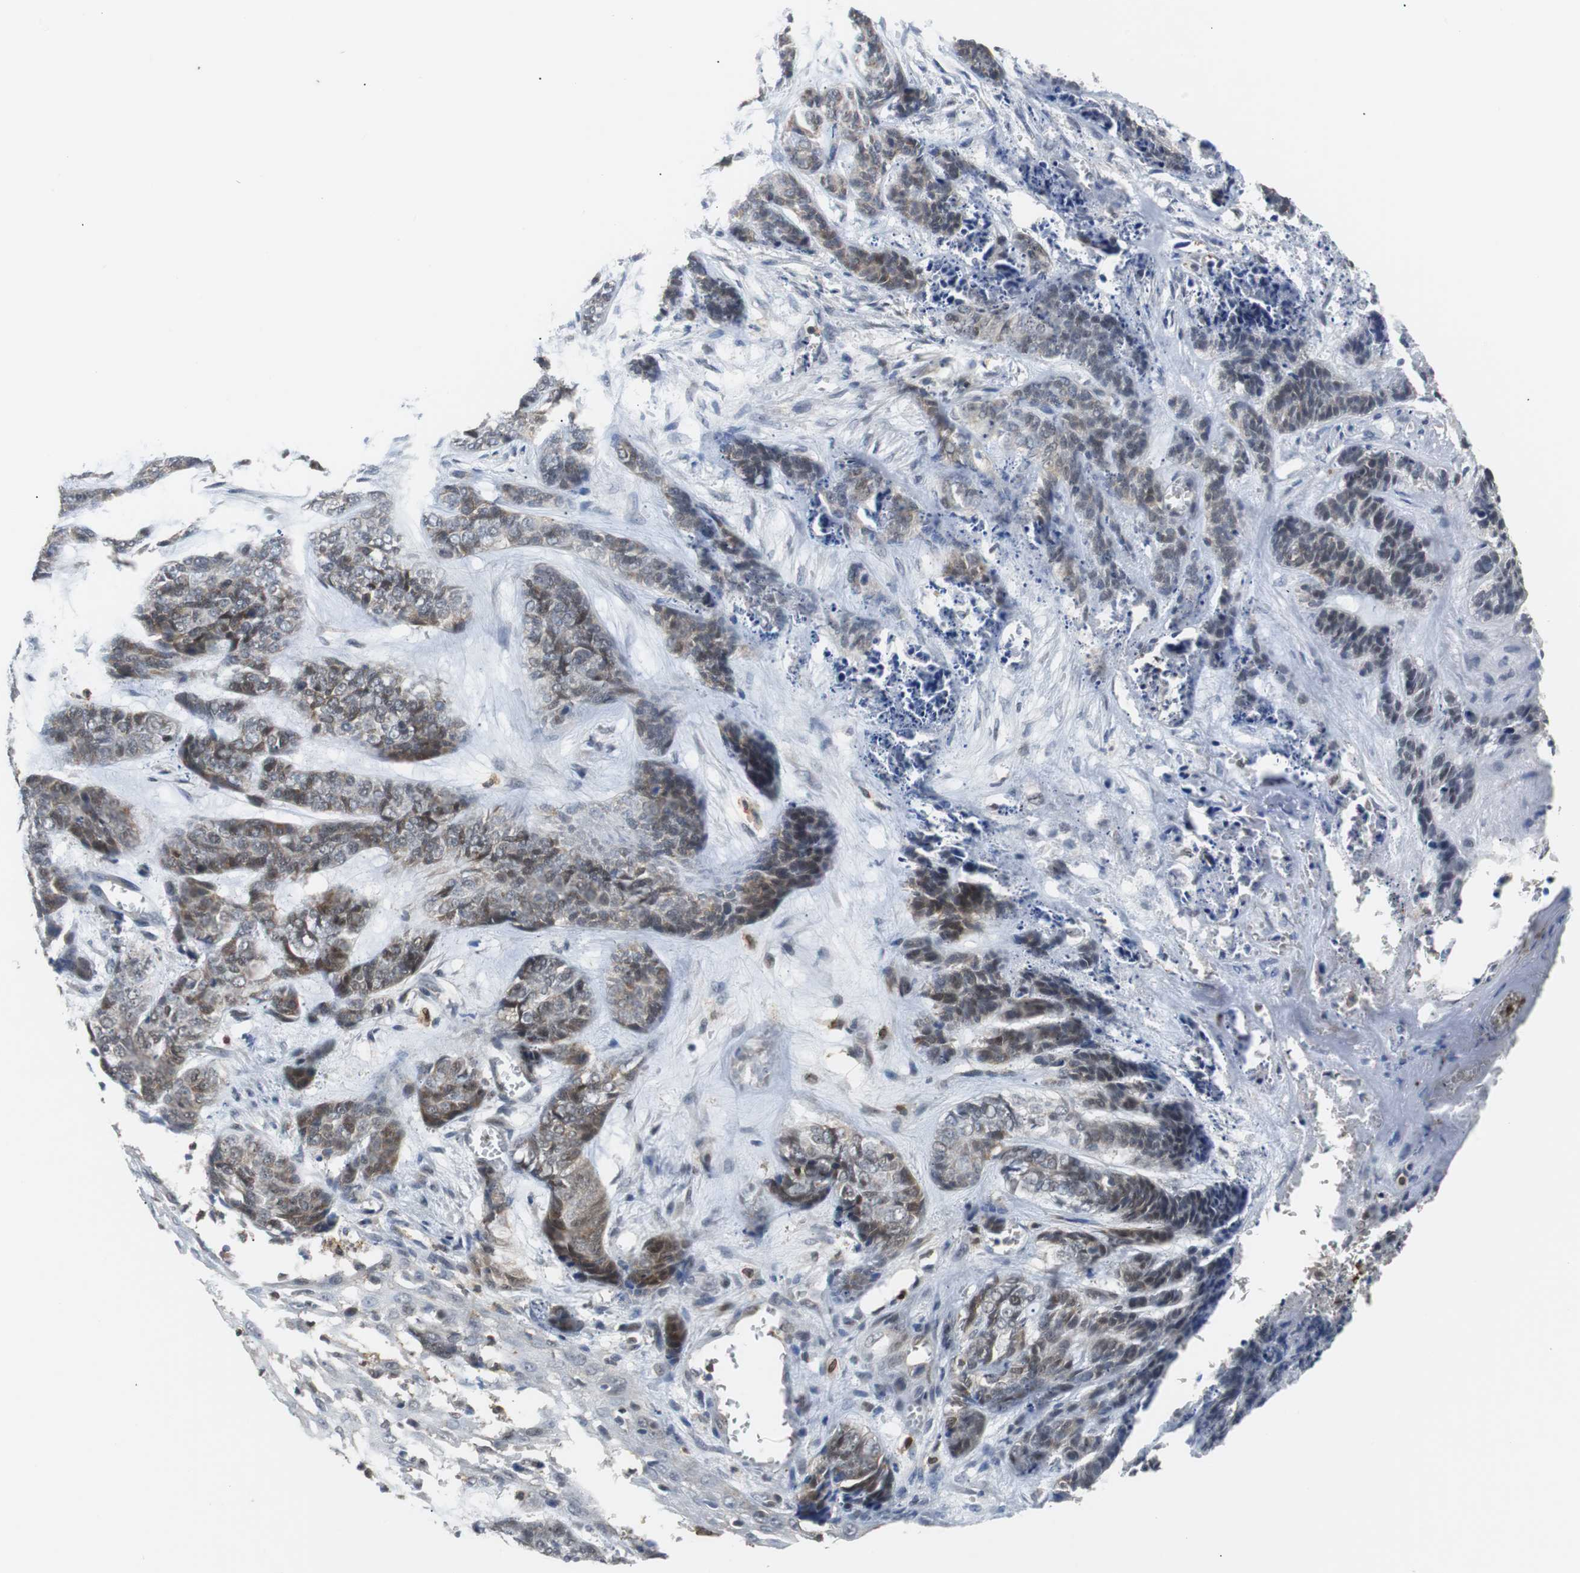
{"staining": {"intensity": "moderate", "quantity": "25%-75%", "location": "cytoplasmic/membranous"}, "tissue": "skin cancer", "cell_type": "Tumor cells", "image_type": "cancer", "snomed": [{"axis": "morphology", "description": "Basal cell carcinoma"}, {"axis": "topography", "description": "Skin"}], "caption": "IHC photomicrograph of neoplastic tissue: skin cancer (basal cell carcinoma) stained using immunohistochemistry (IHC) displays medium levels of moderate protein expression localized specifically in the cytoplasmic/membranous of tumor cells, appearing as a cytoplasmic/membranous brown color.", "gene": "SIRT1", "patient": {"sex": "female", "age": 64}}